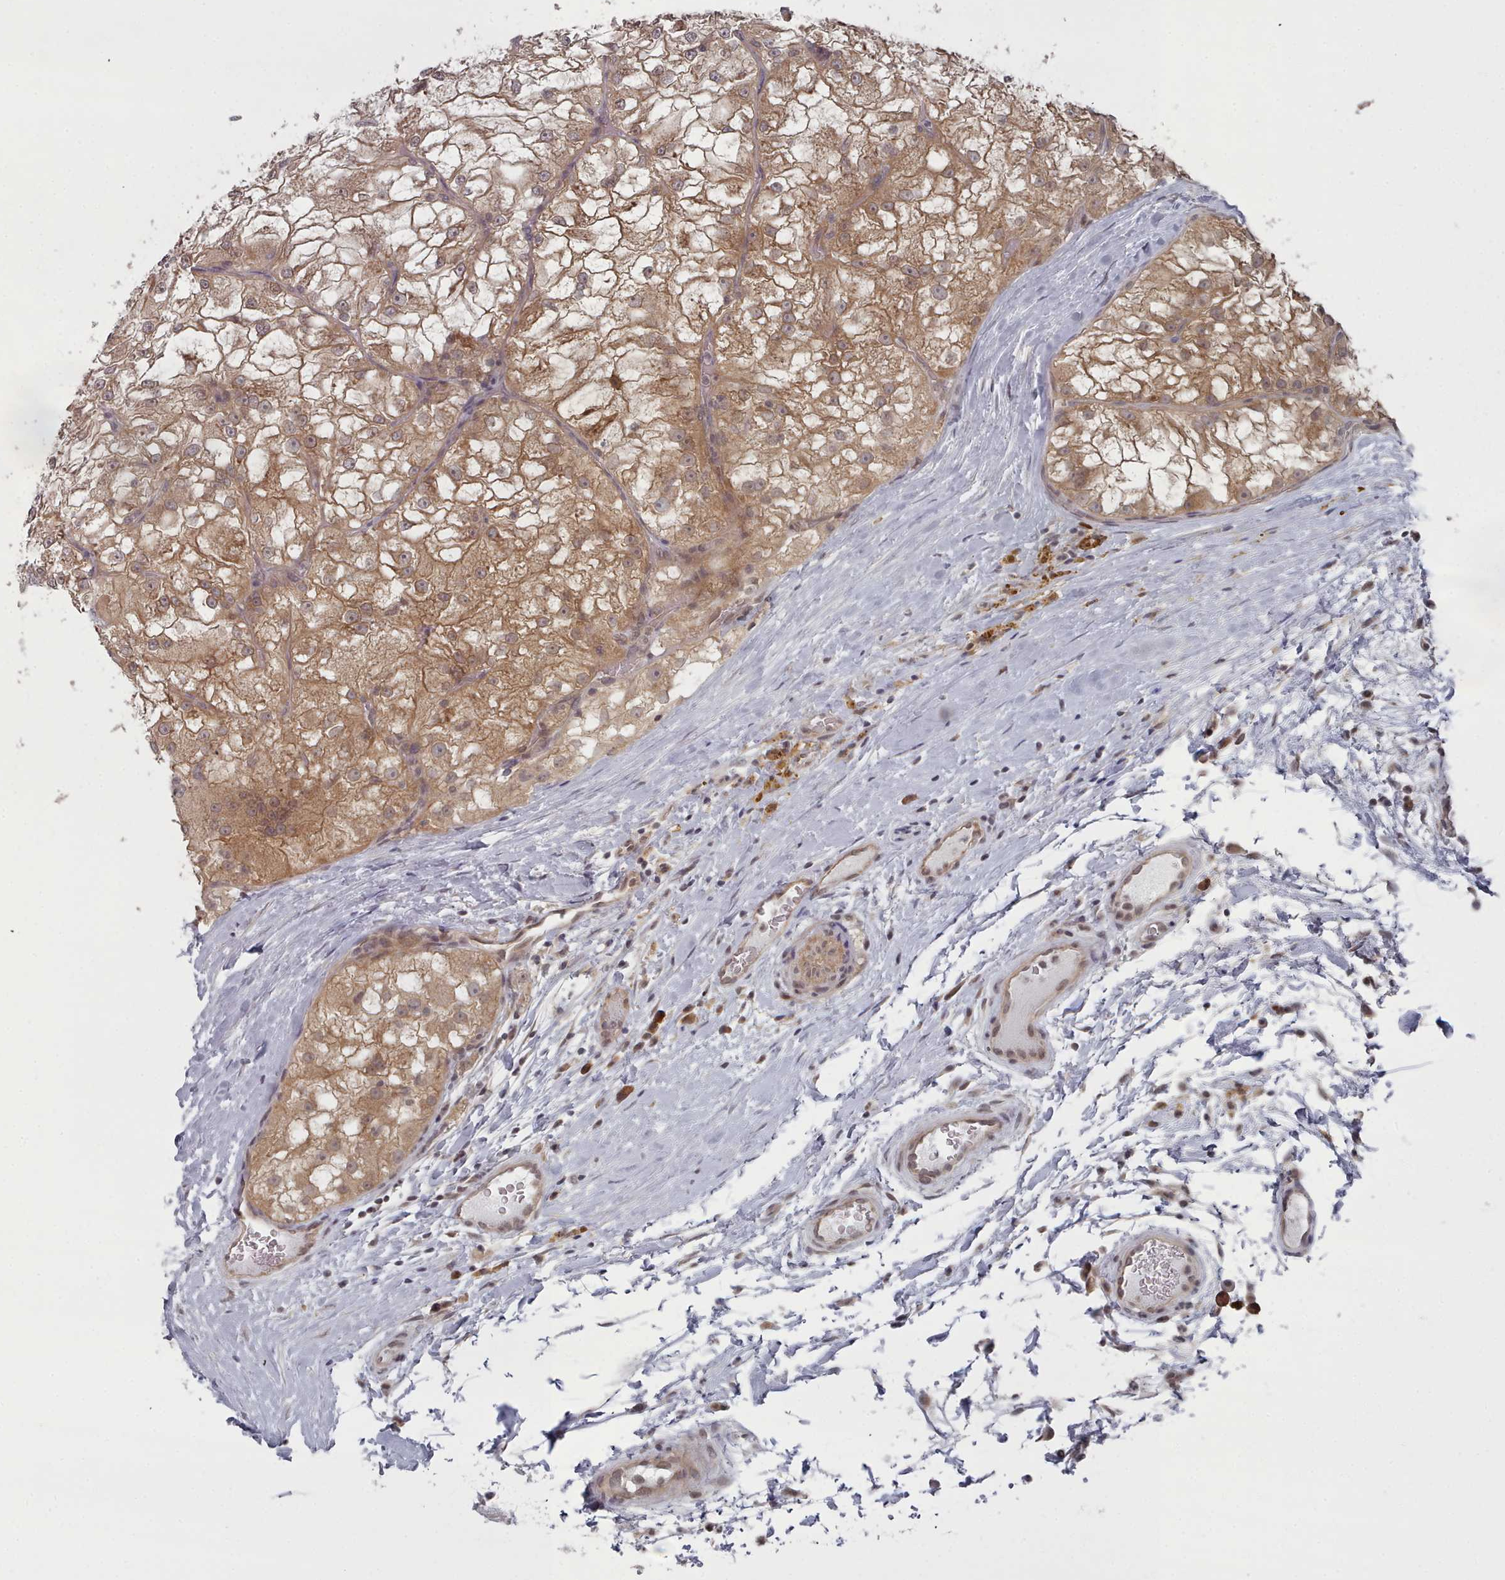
{"staining": {"intensity": "moderate", "quantity": ">75%", "location": "cytoplasmic/membranous,nuclear"}, "tissue": "renal cancer", "cell_type": "Tumor cells", "image_type": "cancer", "snomed": [{"axis": "morphology", "description": "Adenocarcinoma, NOS"}, {"axis": "topography", "description": "Kidney"}], "caption": "Protein staining of renal cancer tissue demonstrates moderate cytoplasmic/membranous and nuclear expression in approximately >75% of tumor cells.", "gene": "HYAL3", "patient": {"sex": "female", "age": 72}}